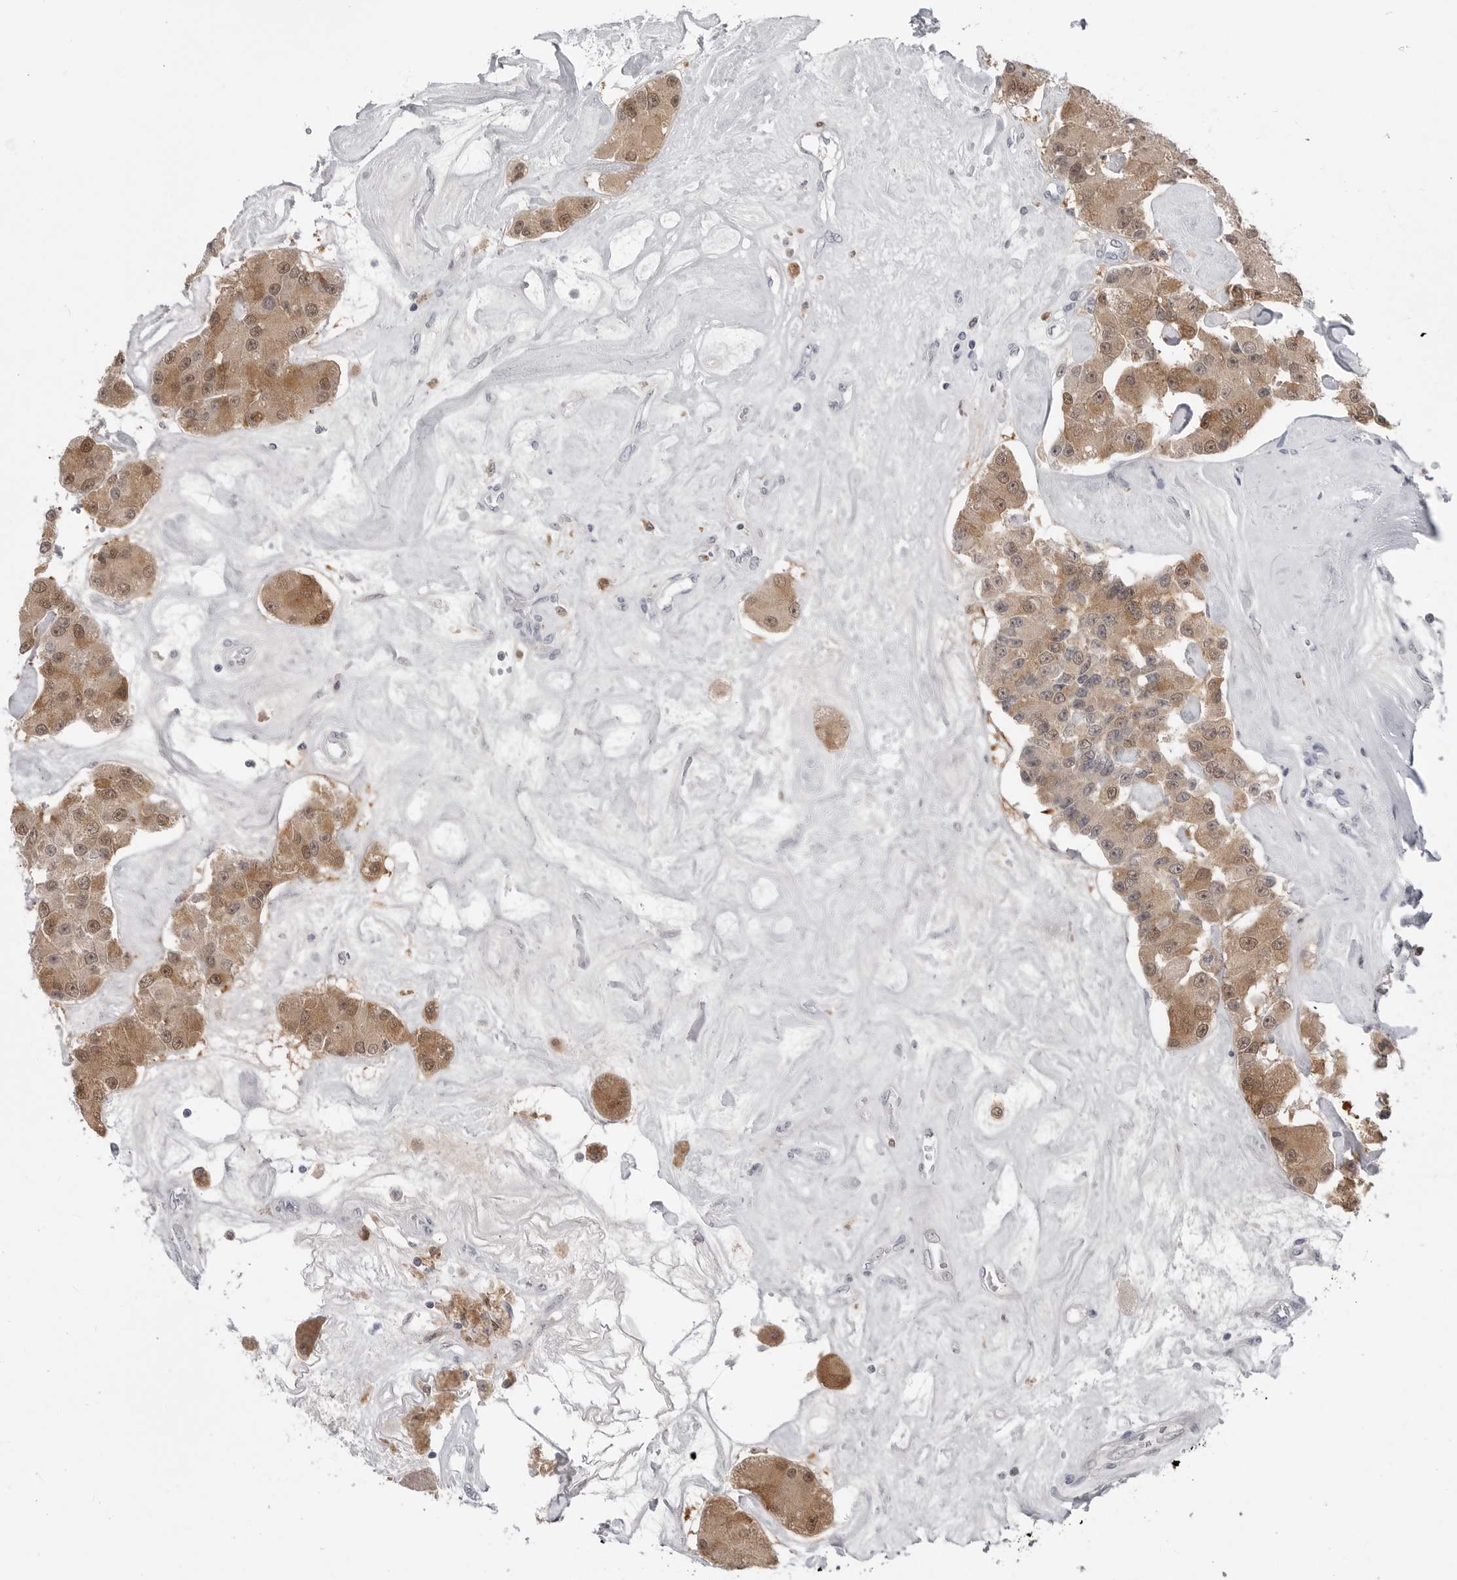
{"staining": {"intensity": "moderate", "quantity": ">75%", "location": "cytoplasmic/membranous,nuclear"}, "tissue": "carcinoid", "cell_type": "Tumor cells", "image_type": "cancer", "snomed": [{"axis": "morphology", "description": "Carcinoid, malignant, NOS"}, {"axis": "topography", "description": "Pancreas"}], "caption": "Carcinoid stained for a protein displays moderate cytoplasmic/membranous and nuclear positivity in tumor cells.", "gene": "PNPO", "patient": {"sex": "male", "age": 41}}